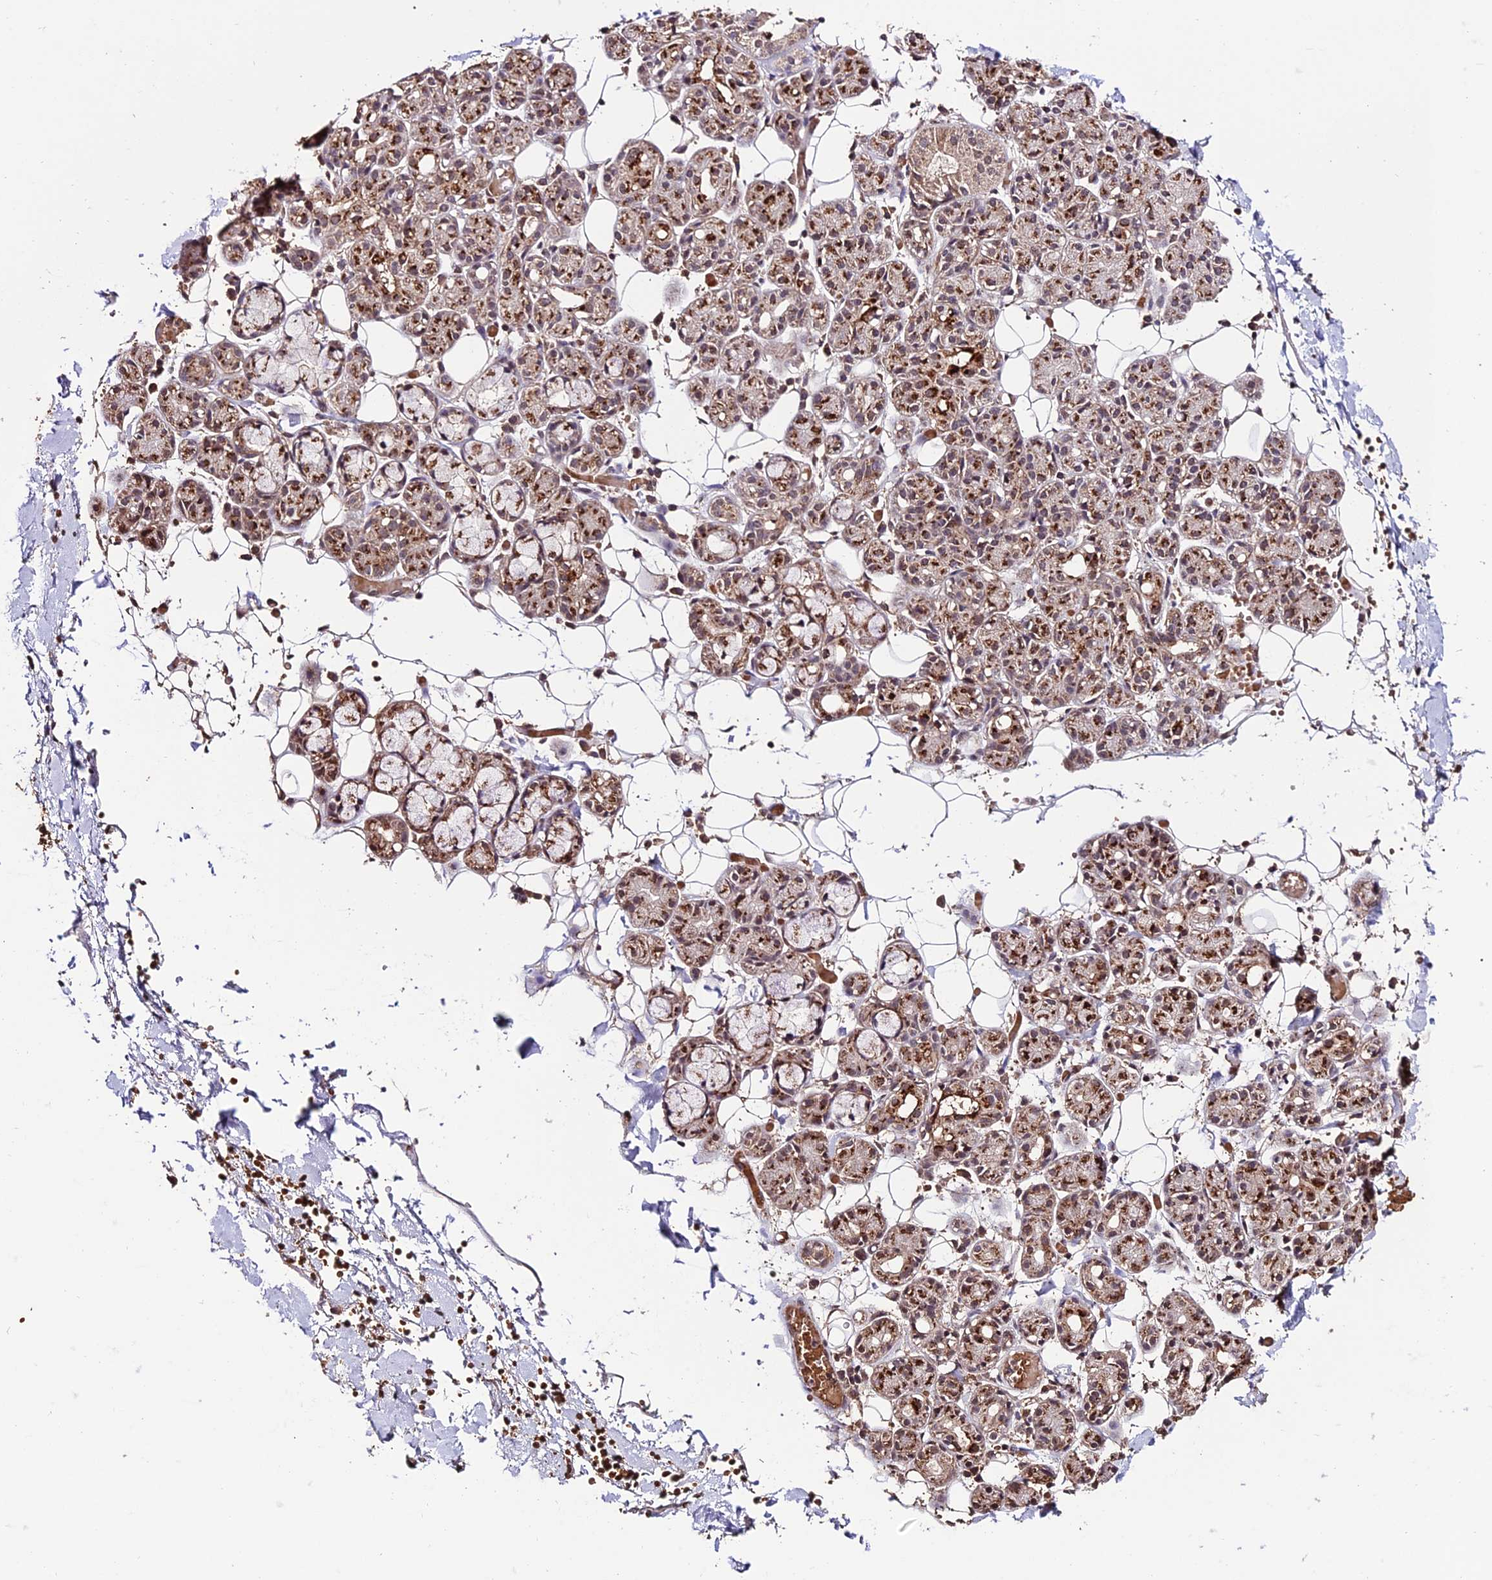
{"staining": {"intensity": "strong", "quantity": ">75%", "location": "cytoplasmic/membranous"}, "tissue": "salivary gland", "cell_type": "Glandular cells", "image_type": "normal", "snomed": [{"axis": "morphology", "description": "Normal tissue, NOS"}, {"axis": "topography", "description": "Salivary gland"}], "caption": "Strong cytoplasmic/membranous protein expression is seen in about >75% of glandular cells in salivary gland. The staining was performed using DAB (3,3'-diaminobenzidine) to visualize the protein expression in brown, while the nuclei were stained in blue with hematoxylin (Magnification: 20x).", "gene": "CABIN1", "patient": {"sex": "male", "age": 63}}